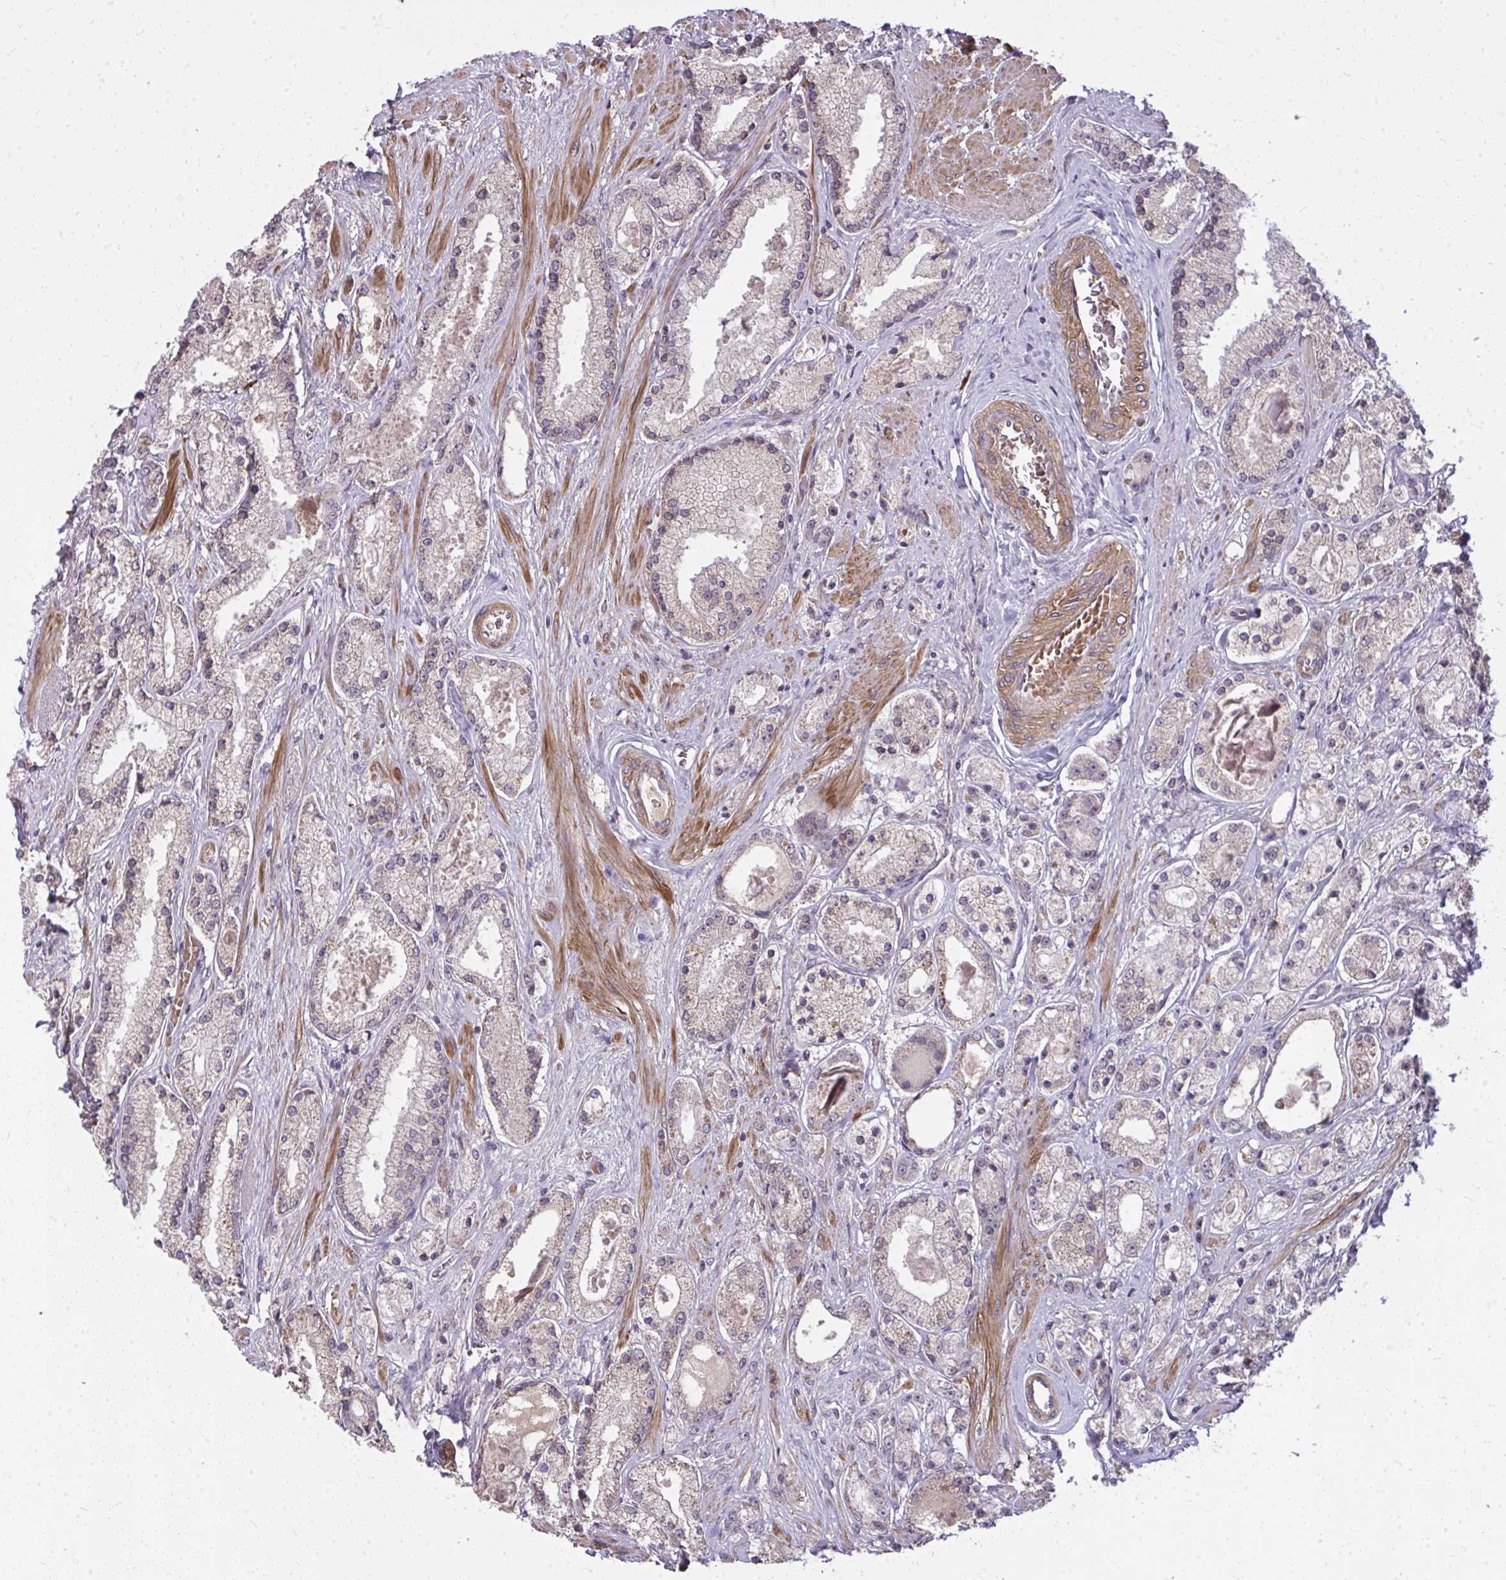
{"staining": {"intensity": "weak", "quantity": "25%-75%", "location": "cytoplasmic/membranous,nuclear"}, "tissue": "prostate cancer", "cell_type": "Tumor cells", "image_type": "cancer", "snomed": [{"axis": "morphology", "description": "Adenocarcinoma, High grade"}, {"axis": "topography", "description": "Prostate"}], "caption": "Human prostate cancer stained for a protein (brown) shows weak cytoplasmic/membranous and nuclear positive staining in approximately 25%-75% of tumor cells.", "gene": "ZSCAN9", "patient": {"sex": "male", "age": 67}}